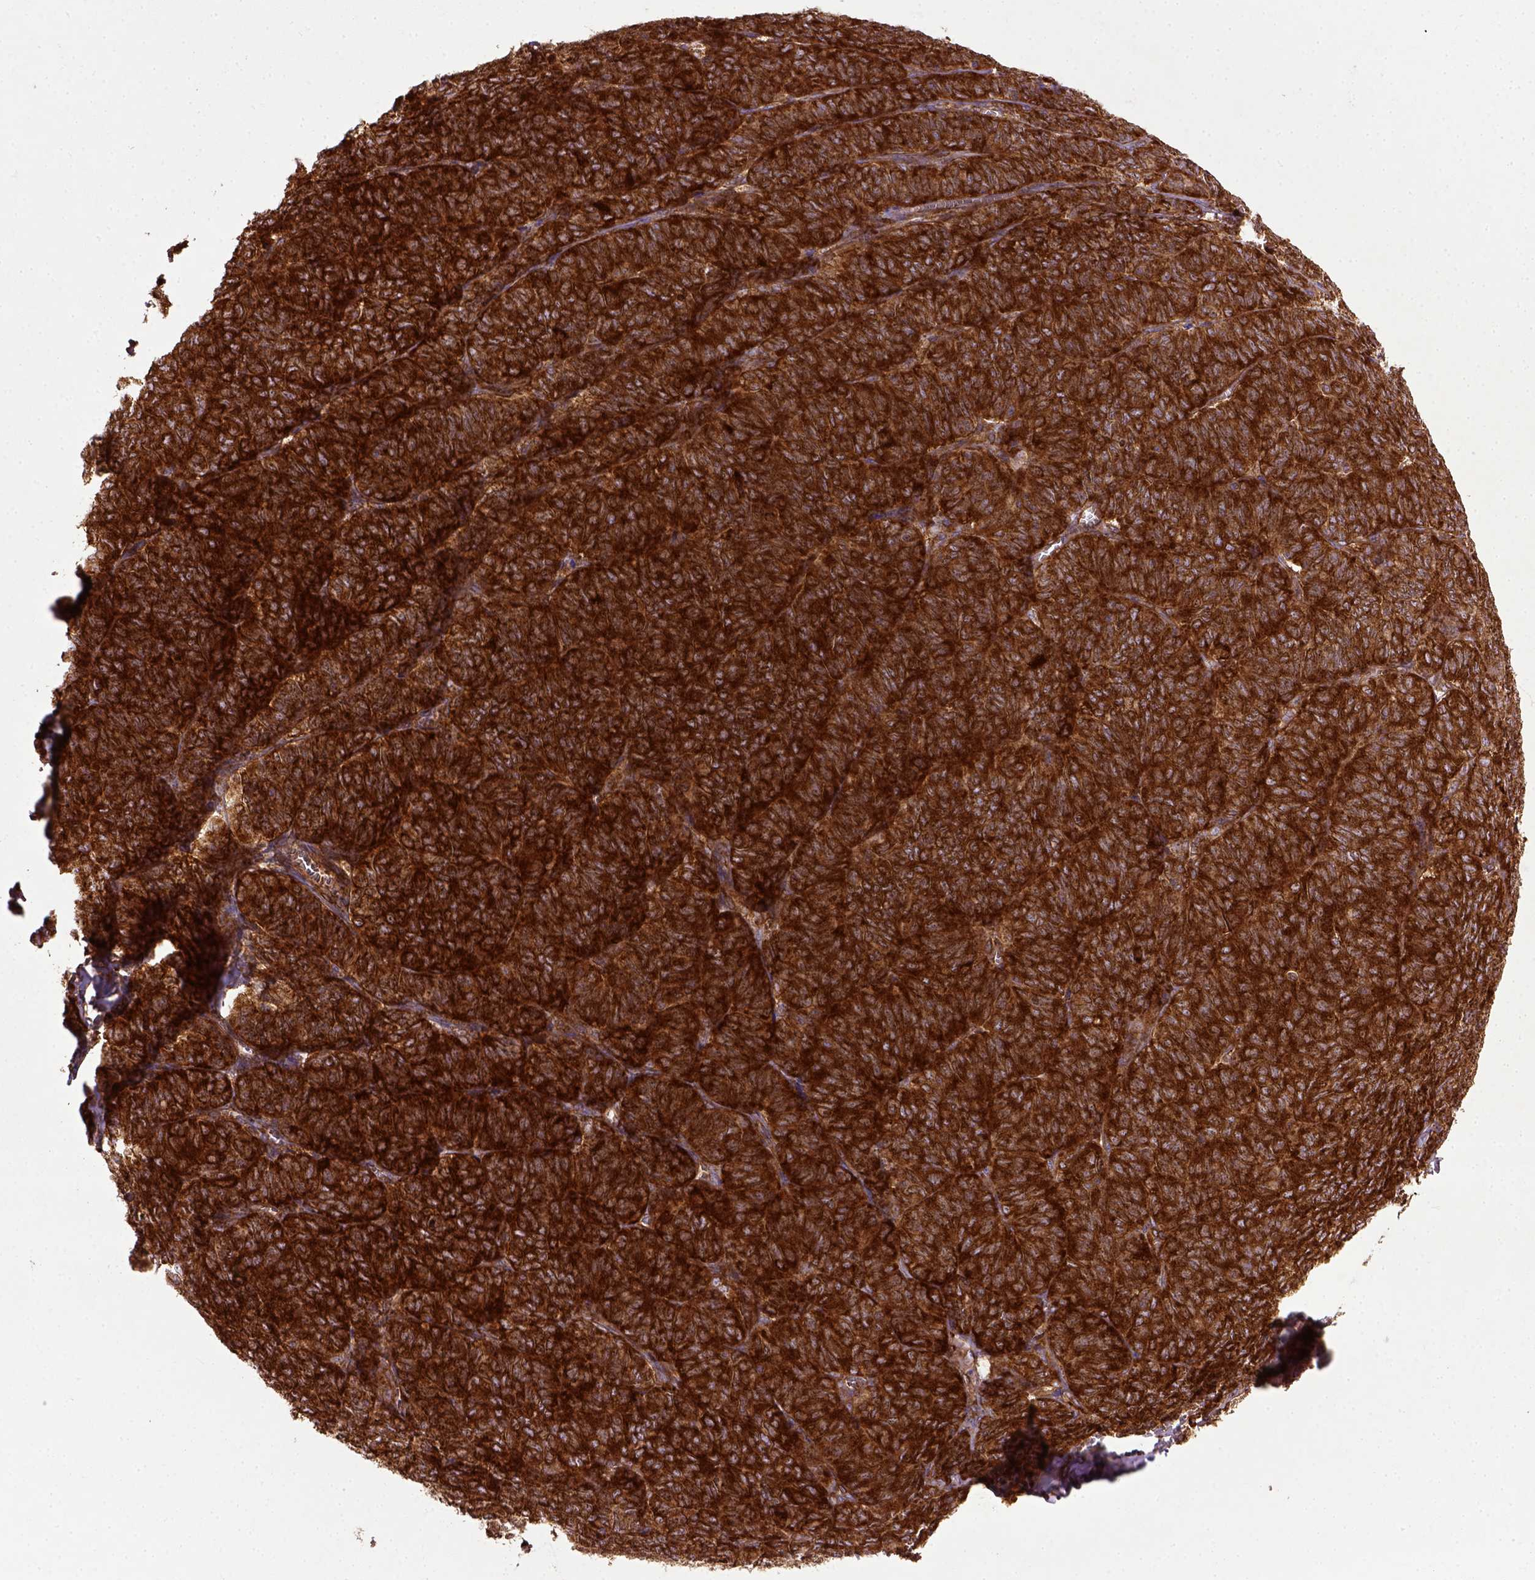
{"staining": {"intensity": "strong", "quantity": ">75%", "location": "cytoplasmic/membranous"}, "tissue": "ovarian cancer", "cell_type": "Tumor cells", "image_type": "cancer", "snomed": [{"axis": "morphology", "description": "Carcinoma, endometroid"}, {"axis": "topography", "description": "Ovary"}], "caption": "Protein analysis of ovarian endometroid carcinoma tissue exhibits strong cytoplasmic/membranous positivity in about >75% of tumor cells.", "gene": "CAPRIN1", "patient": {"sex": "female", "age": 80}}